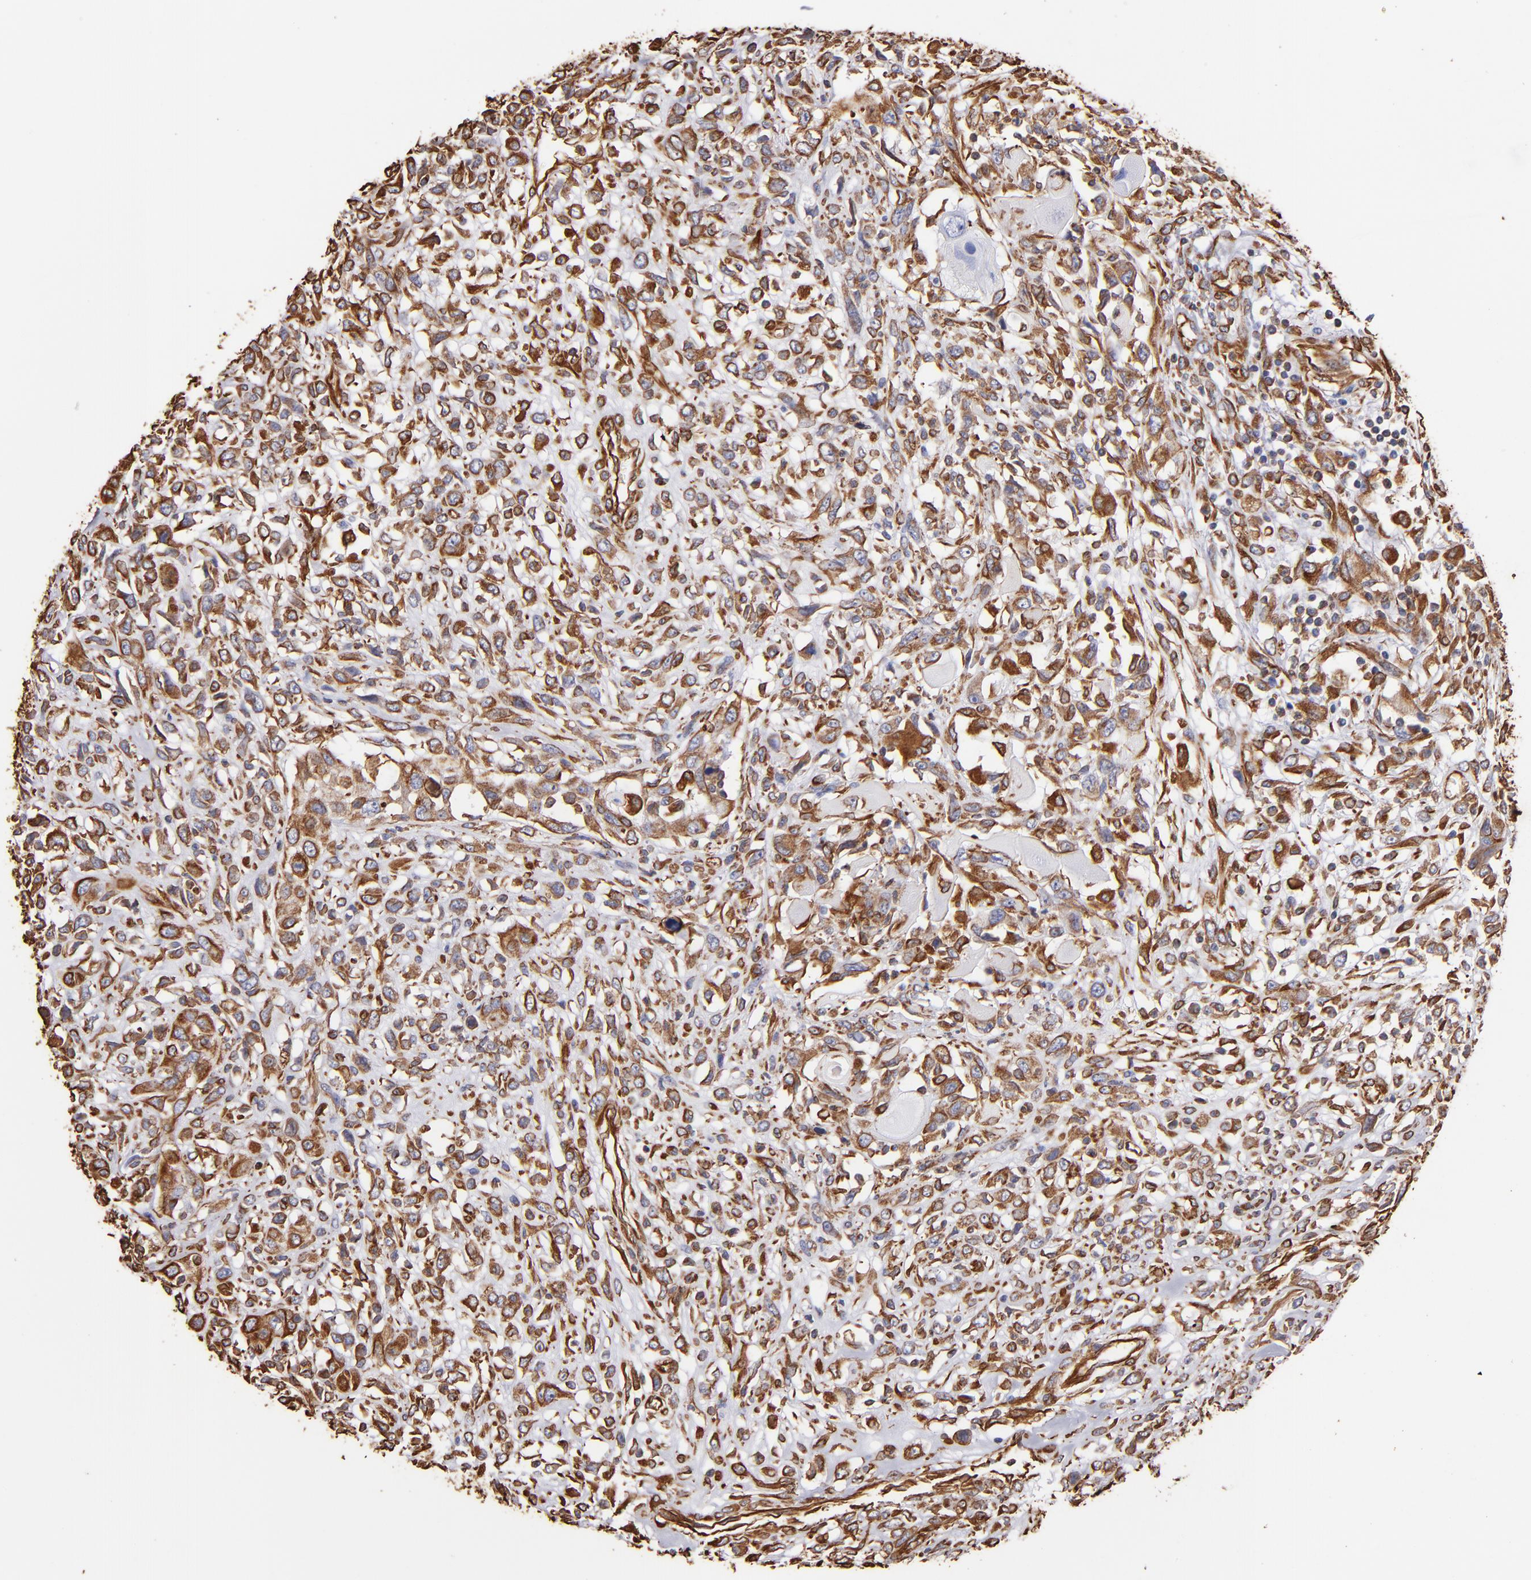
{"staining": {"intensity": "moderate", "quantity": "25%-75%", "location": "cytoplasmic/membranous"}, "tissue": "head and neck cancer", "cell_type": "Tumor cells", "image_type": "cancer", "snomed": [{"axis": "morphology", "description": "Neoplasm, malignant, NOS"}, {"axis": "topography", "description": "Salivary gland"}, {"axis": "topography", "description": "Head-Neck"}], "caption": "Protein expression analysis of head and neck malignant neoplasm reveals moderate cytoplasmic/membranous expression in approximately 25%-75% of tumor cells.", "gene": "VIM", "patient": {"sex": "male", "age": 43}}